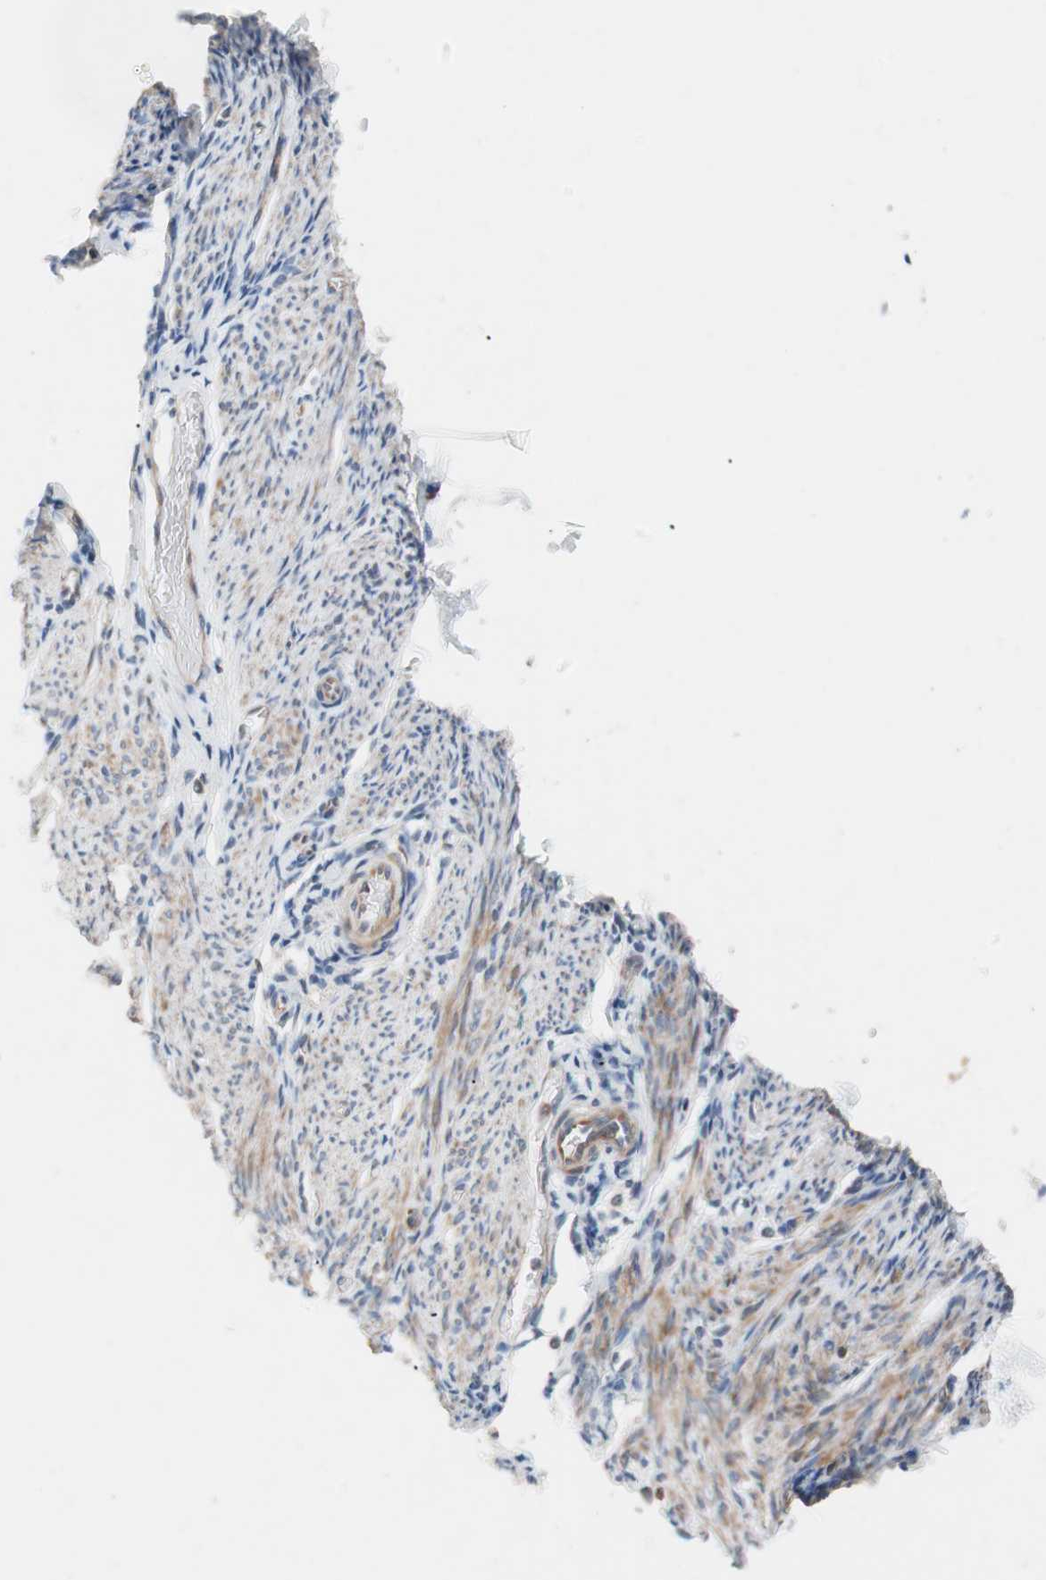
{"staining": {"intensity": "weak", "quantity": "25%-75%", "location": "cytoplasmic/membranous"}, "tissue": "endometrium", "cell_type": "Cells in endometrial stroma", "image_type": "normal", "snomed": [{"axis": "morphology", "description": "Normal tissue, NOS"}, {"axis": "topography", "description": "Endometrium"}], "caption": "Endometrium was stained to show a protein in brown. There is low levels of weak cytoplasmic/membranous staining in approximately 25%-75% of cells in endometrial stroma. The staining is performed using DAB brown chromogen to label protein expression. The nuclei are counter-stained blue using hematoxylin.", "gene": "FAAH", "patient": {"sex": "female", "age": 61}}